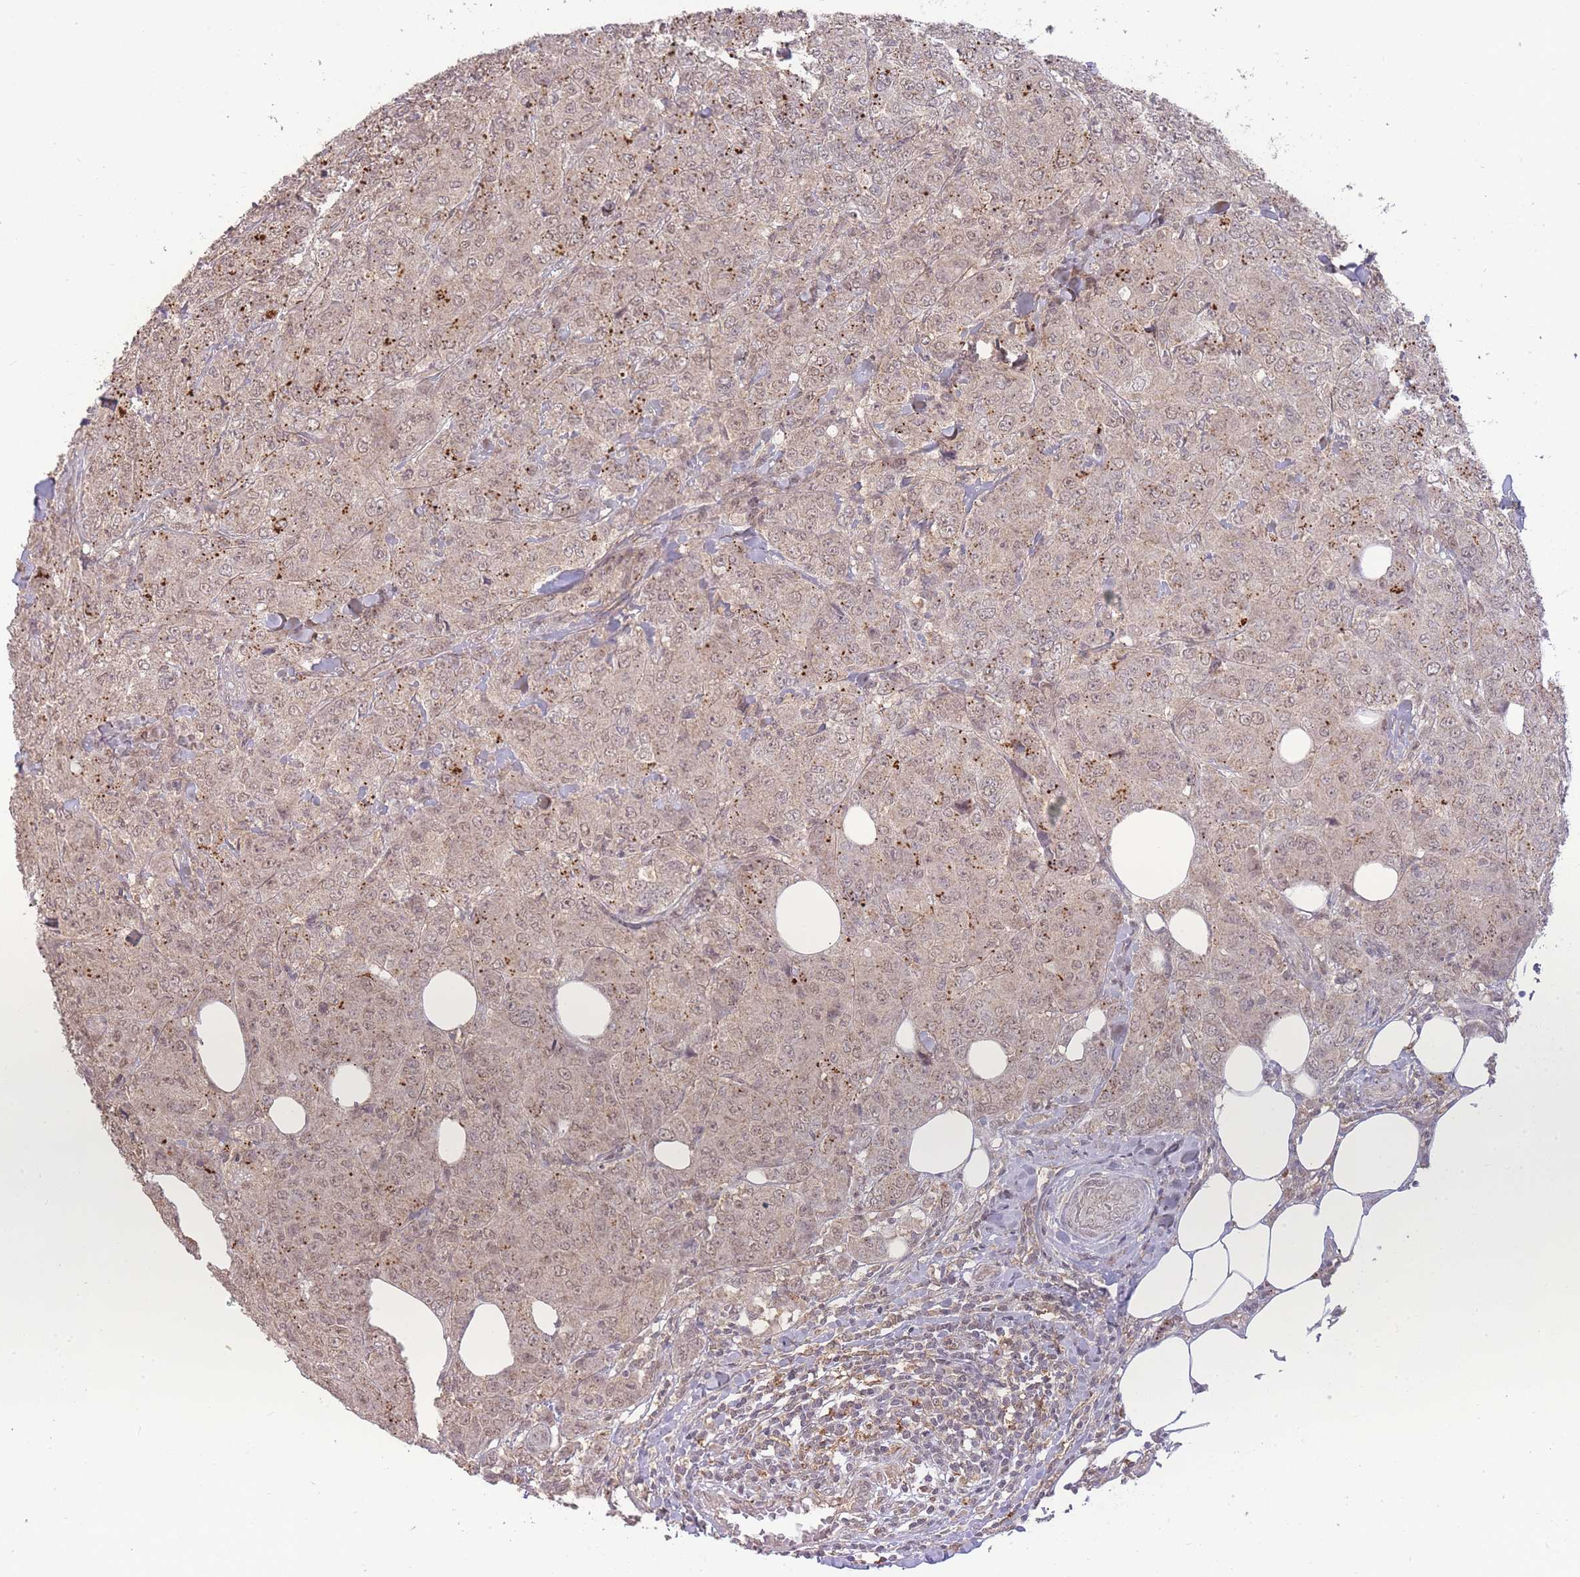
{"staining": {"intensity": "weak", "quantity": ">75%", "location": "nuclear"}, "tissue": "breast cancer", "cell_type": "Tumor cells", "image_type": "cancer", "snomed": [{"axis": "morphology", "description": "Duct carcinoma"}, {"axis": "topography", "description": "Breast"}], "caption": "A brown stain highlights weak nuclear expression of a protein in breast invasive ductal carcinoma tumor cells.", "gene": "RNF144B", "patient": {"sex": "female", "age": 43}}